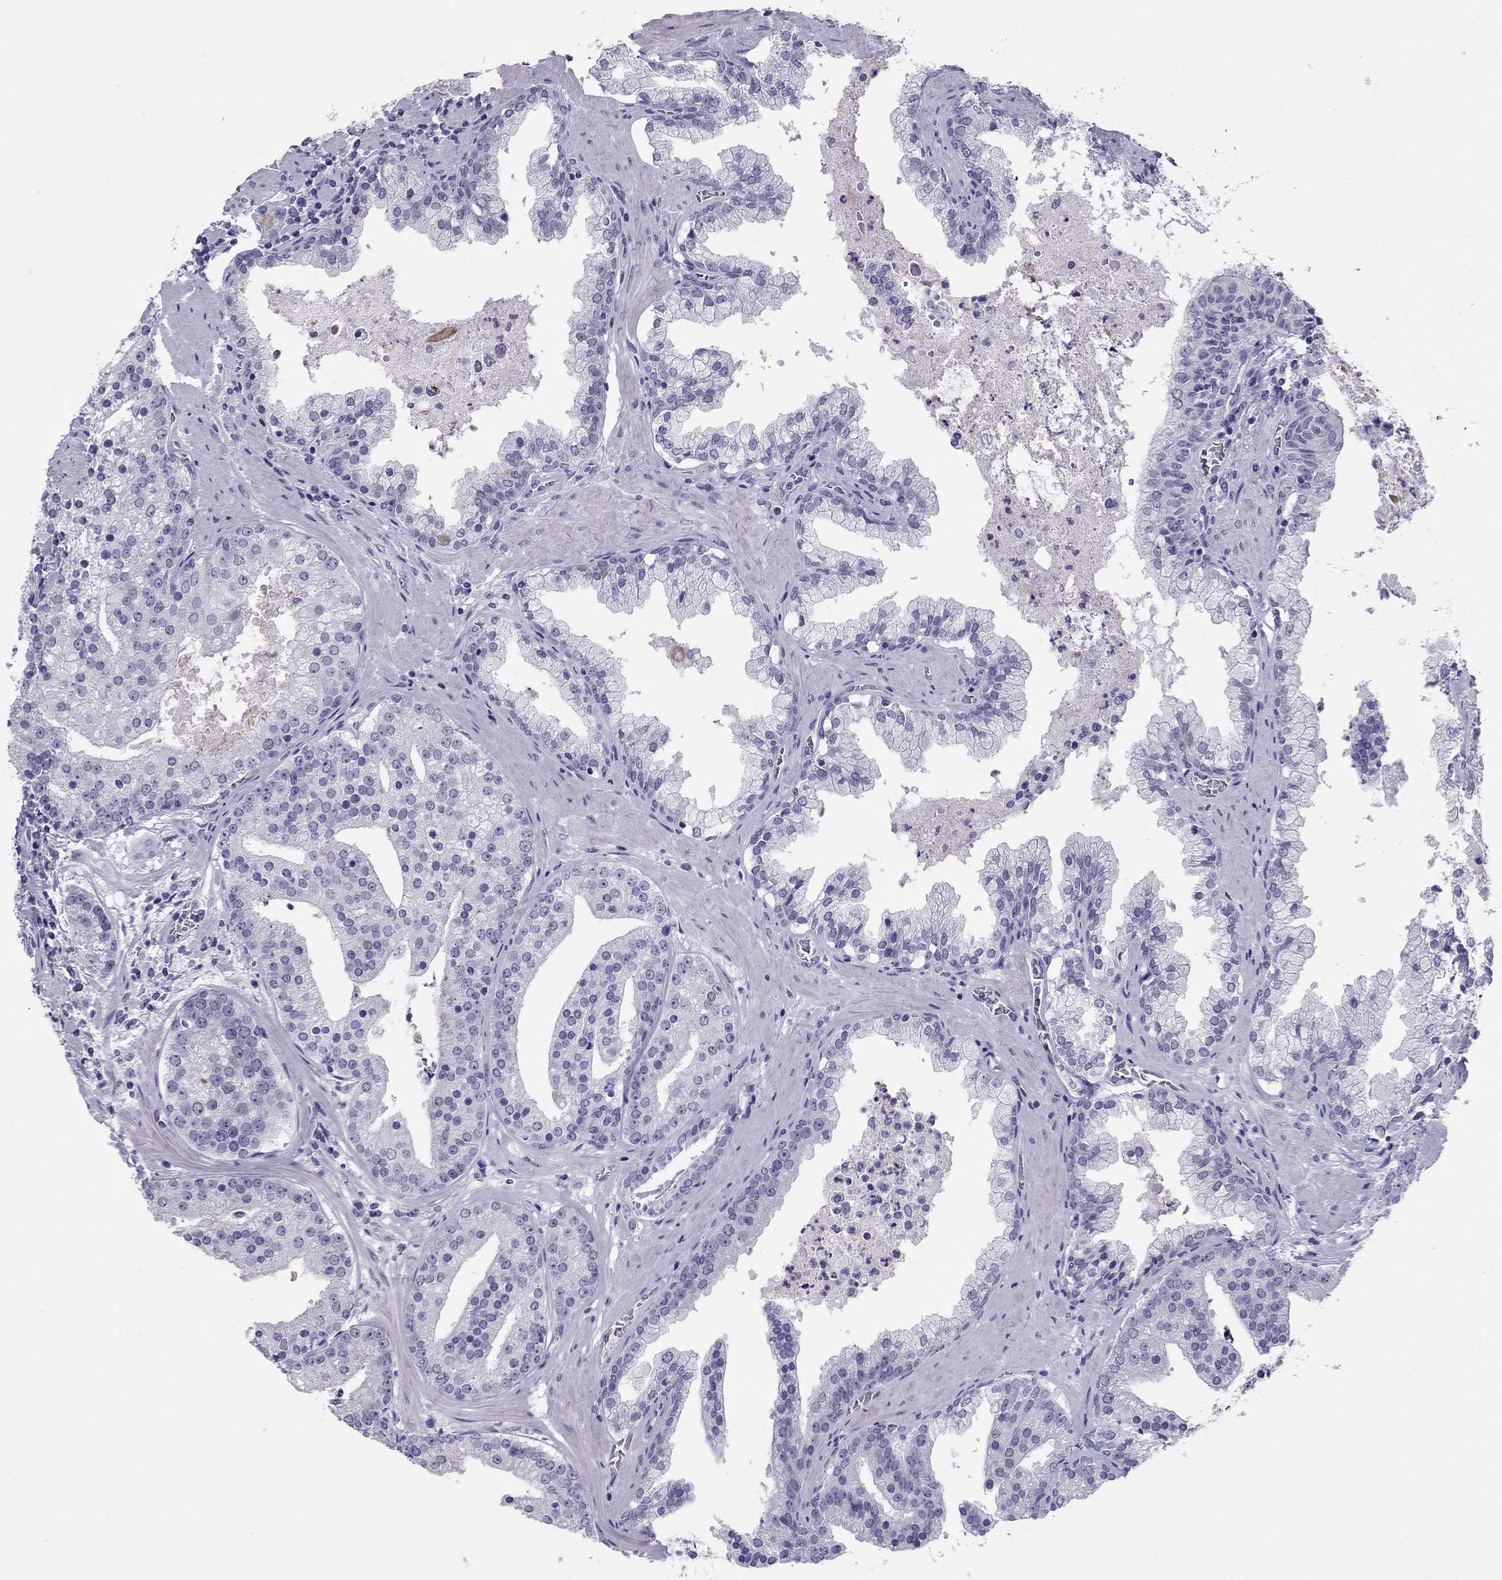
{"staining": {"intensity": "negative", "quantity": "none", "location": "none"}, "tissue": "prostate cancer", "cell_type": "Tumor cells", "image_type": "cancer", "snomed": [{"axis": "morphology", "description": "Adenocarcinoma, NOS"}, {"axis": "topography", "description": "Prostate and seminal vesicle, NOS"}, {"axis": "topography", "description": "Prostate"}], "caption": "The immunohistochemistry photomicrograph has no significant staining in tumor cells of prostate cancer (adenocarcinoma) tissue.", "gene": "CROCC2", "patient": {"sex": "male", "age": 44}}